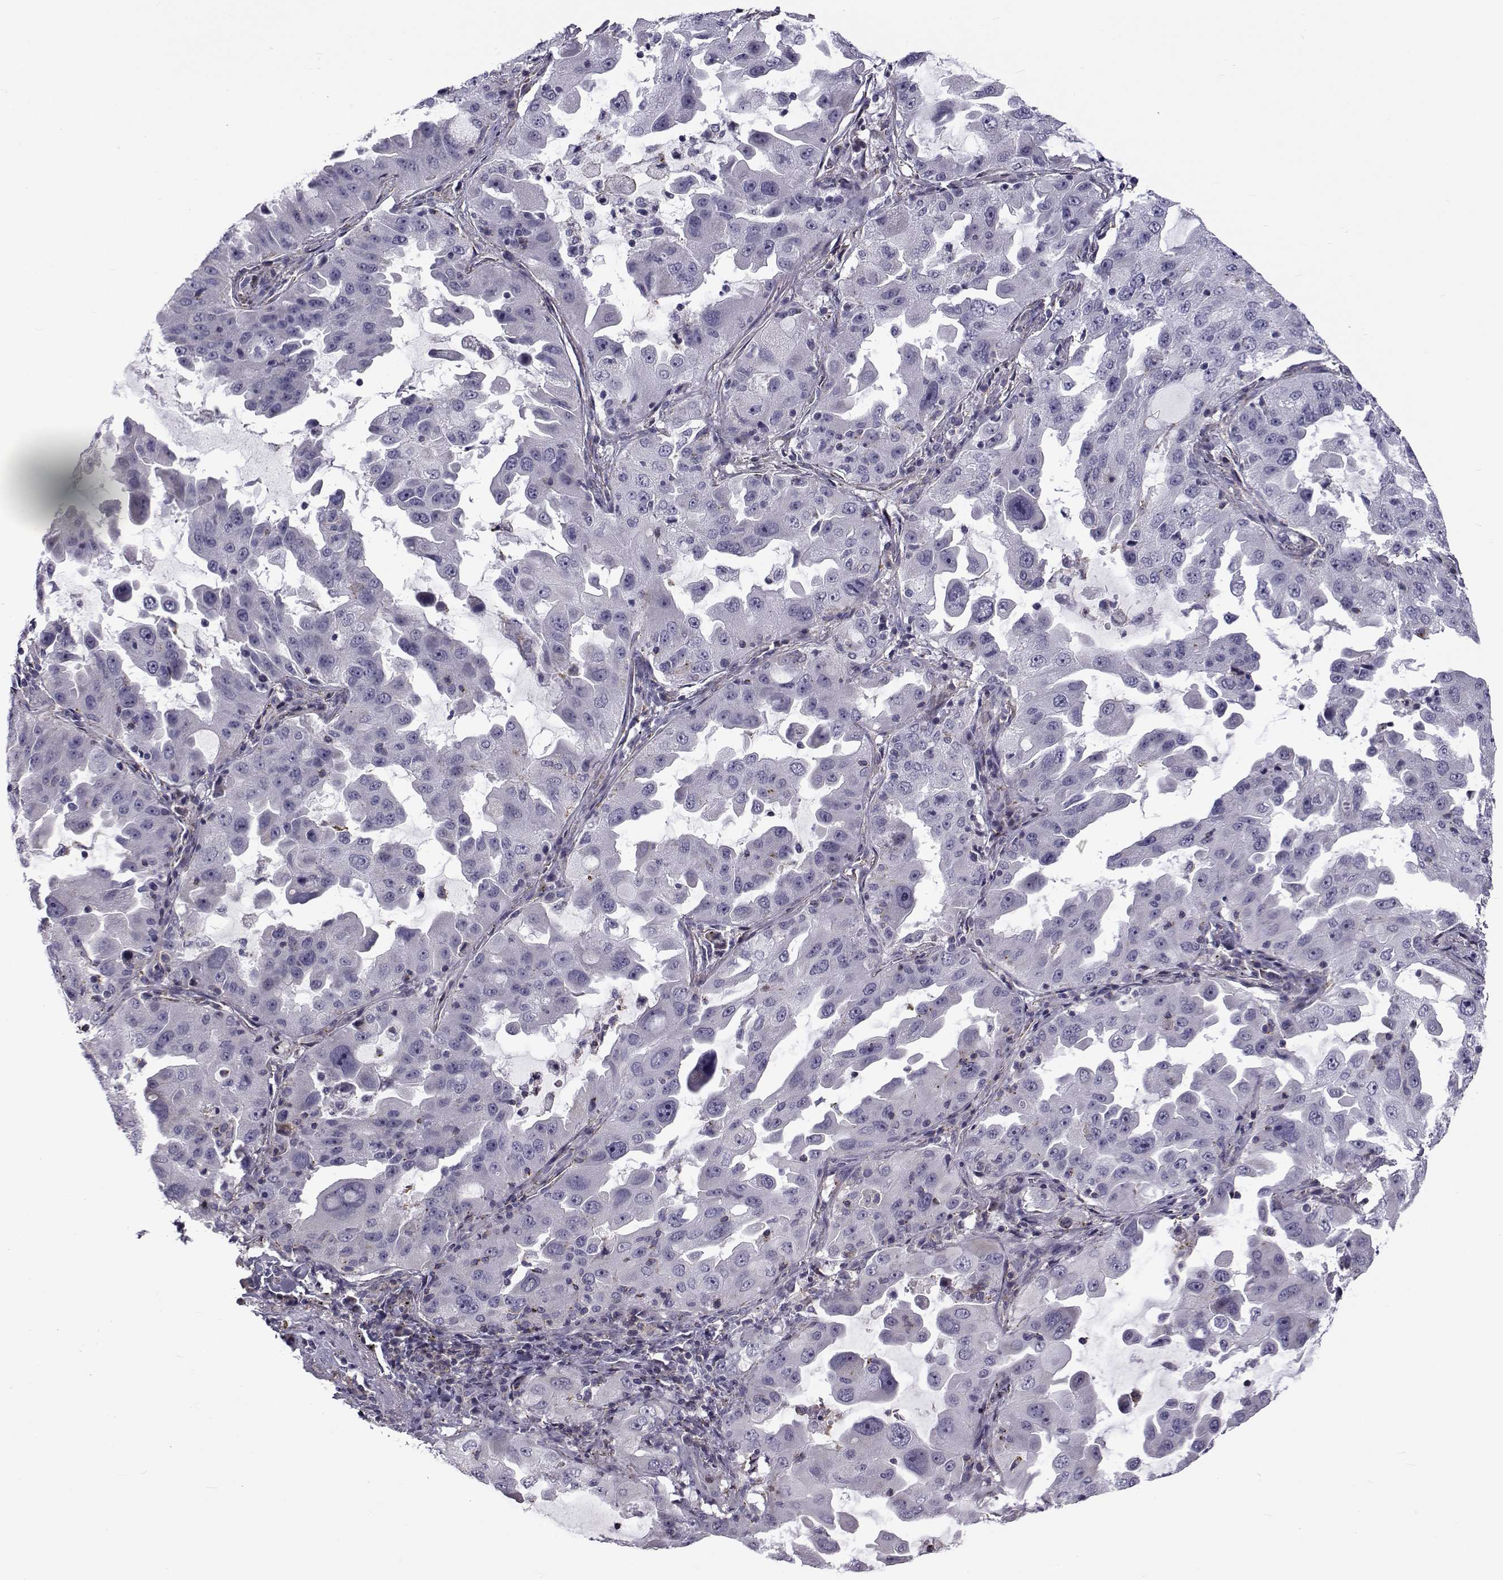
{"staining": {"intensity": "negative", "quantity": "none", "location": "none"}, "tissue": "lung cancer", "cell_type": "Tumor cells", "image_type": "cancer", "snomed": [{"axis": "morphology", "description": "Adenocarcinoma, NOS"}, {"axis": "topography", "description": "Lung"}], "caption": "Immunohistochemical staining of lung cancer demonstrates no significant positivity in tumor cells.", "gene": "LRRC27", "patient": {"sex": "female", "age": 61}}